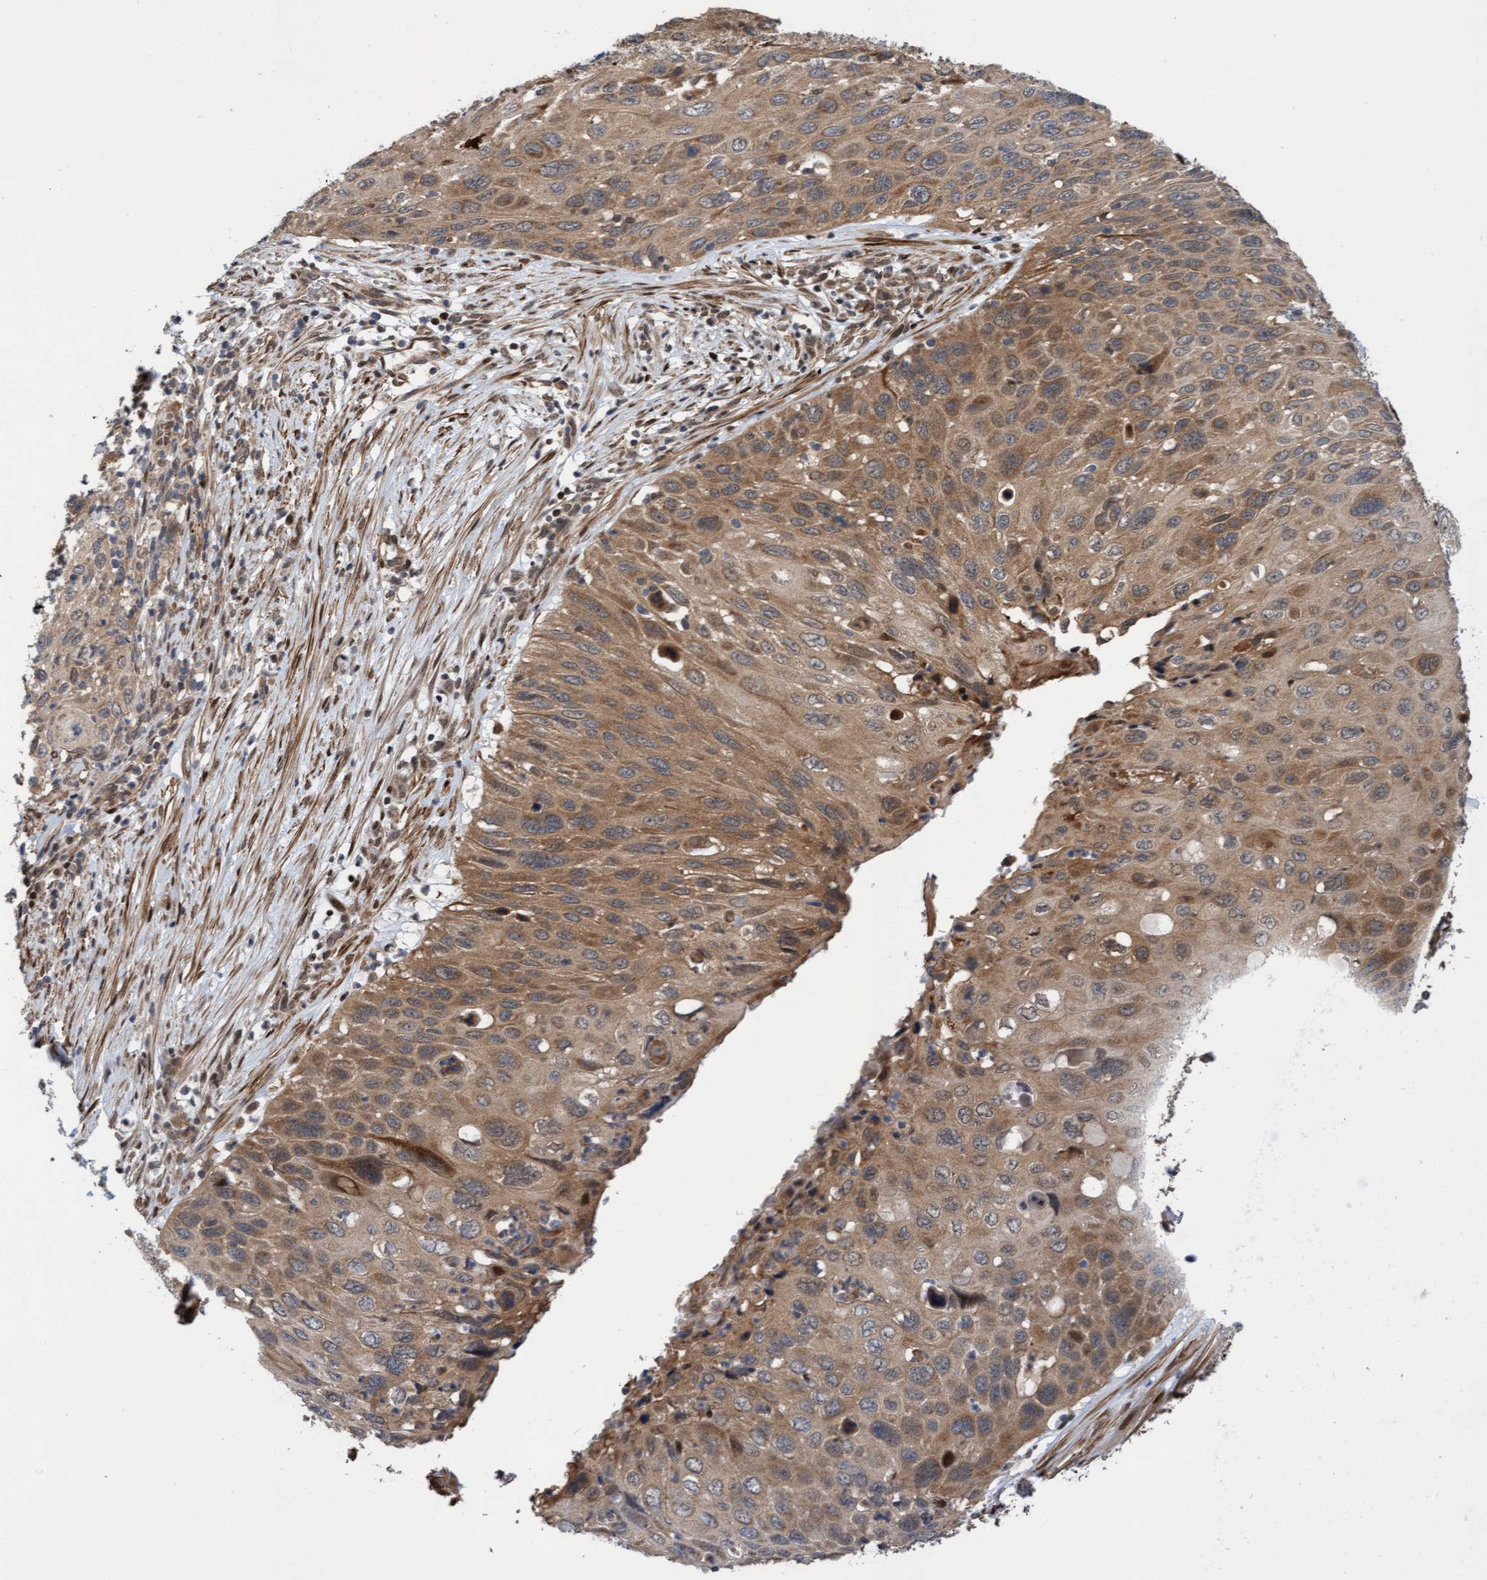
{"staining": {"intensity": "moderate", "quantity": ">75%", "location": "cytoplasmic/membranous"}, "tissue": "cervical cancer", "cell_type": "Tumor cells", "image_type": "cancer", "snomed": [{"axis": "morphology", "description": "Squamous cell carcinoma, NOS"}, {"axis": "topography", "description": "Cervix"}], "caption": "High-power microscopy captured an immunohistochemistry (IHC) micrograph of cervical cancer (squamous cell carcinoma), revealing moderate cytoplasmic/membranous positivity in approximately >75% of tumor cells. Nuclei are stained in blue.", "gene": "ITFG1", "patient": {"sex": "female", "age": 70}}